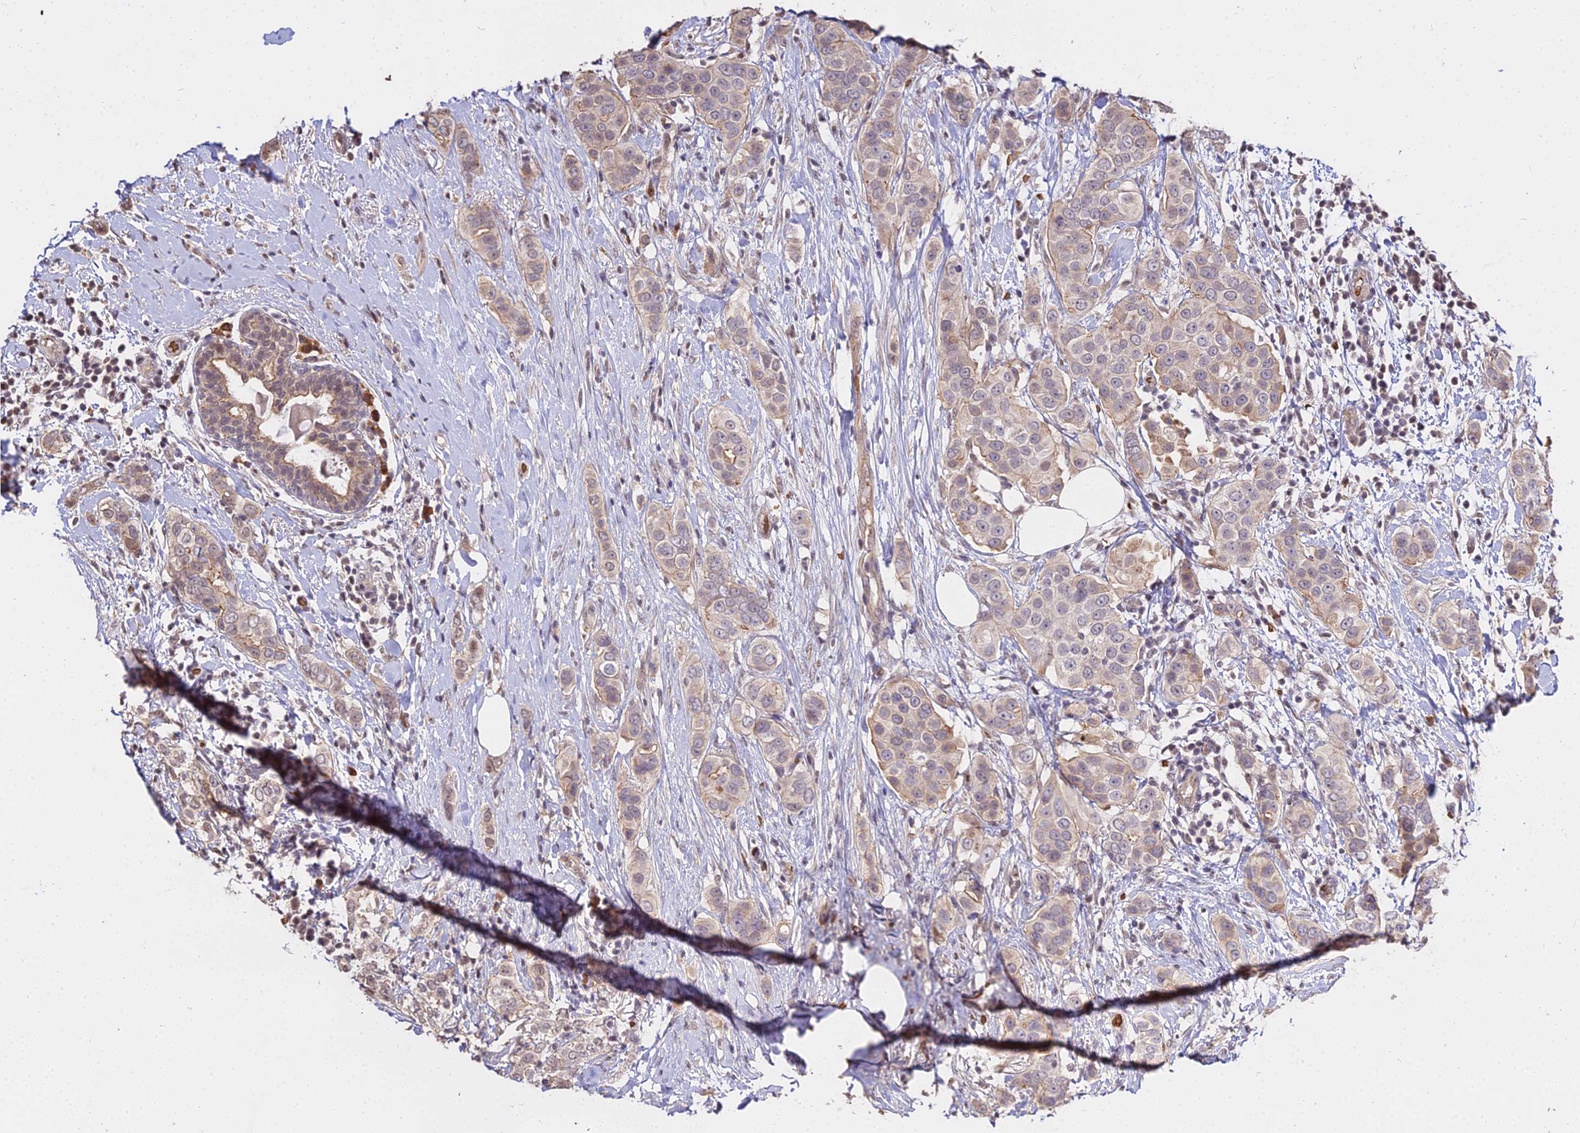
{"staining": {"intensity": "weak", "quantity": "<25%", "location": "nuclear"}, "tissue": "breast cancer", "cell_type": "Tumor cells", "image_type": "cancer", "snomed": [{"axis": "morphology", "description": "Lobular carcinoma"}, {"axis": "topography", "description": "Breast"}], "caption": "Immunohistochemistry (IHC) of lobular carcinoma (breast) shows no positivity in tumor cells. (Stains: DAB (3,3'-diaminobenzidine) immunohistochemistry with hematoxylin counter stain, Microscopy: brightfield microscopy at high magnification).", "gene": "ZDBF2", "patient": {"sex": "female", "age": 51}}